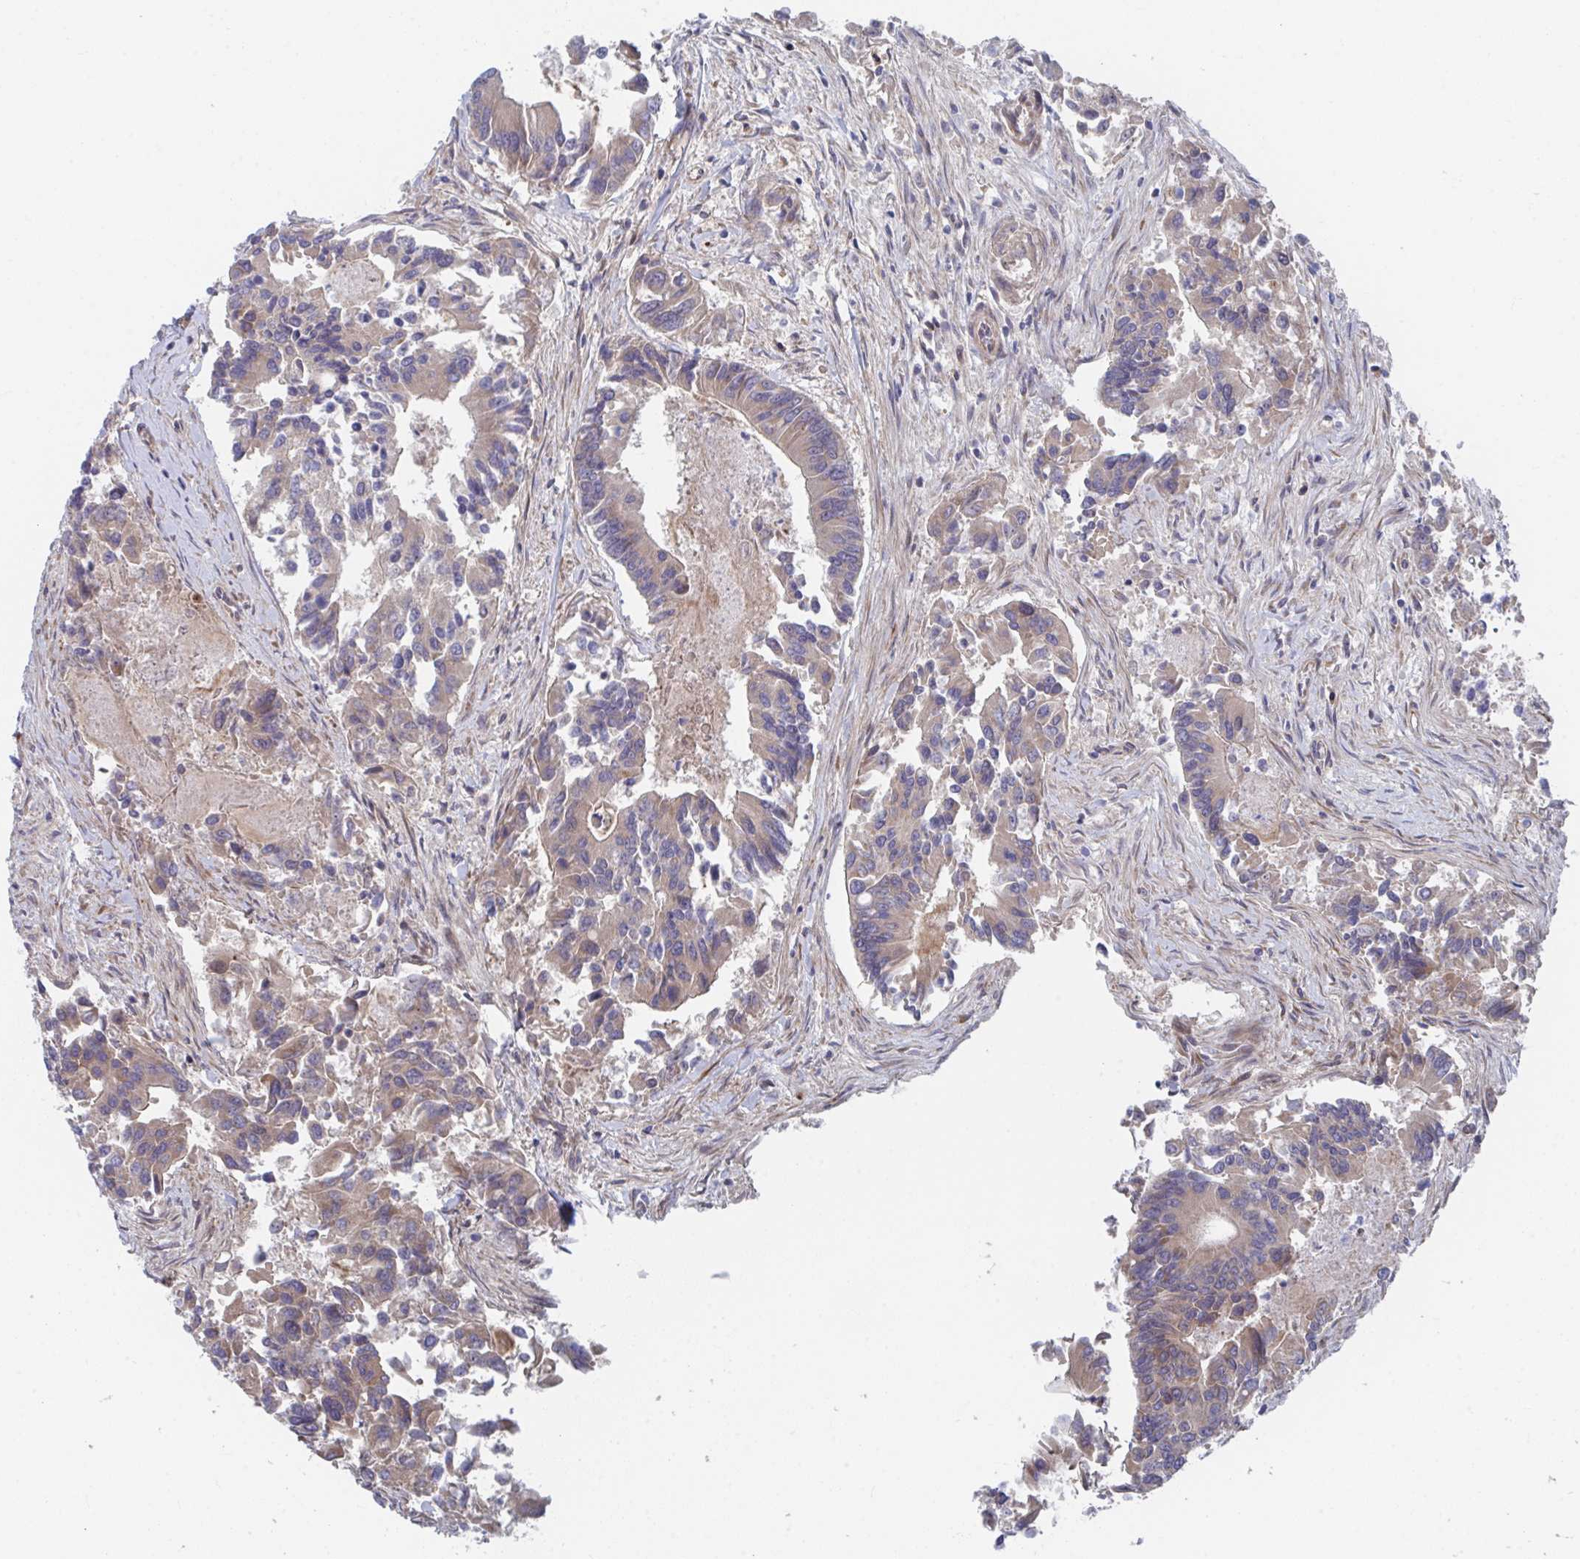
{"staining": {"intensity": "weak", "quantity": ">75%", "location": "cytoplasmic/membranous"}, "tissue": "colorectal cancer", "cell_type": "Tumor cells", "image_type": "cancer", "snomed": [{"axis": "morphology", "description": "Adenocarcinoma, NOS"}, {"axis": "topography", "description": "Colon"}], "caption": "Immunohistochemistry (IHC) (DAB (3,3'-diaminobenzidine)) staining of adenocarcinoma (colorectal) reveals weak cytoplasmic/membranous protein positivity in approximately >75% of tumor cells.", "gene": "FJX1", "patient": {"sex": "female", "age": 67}}